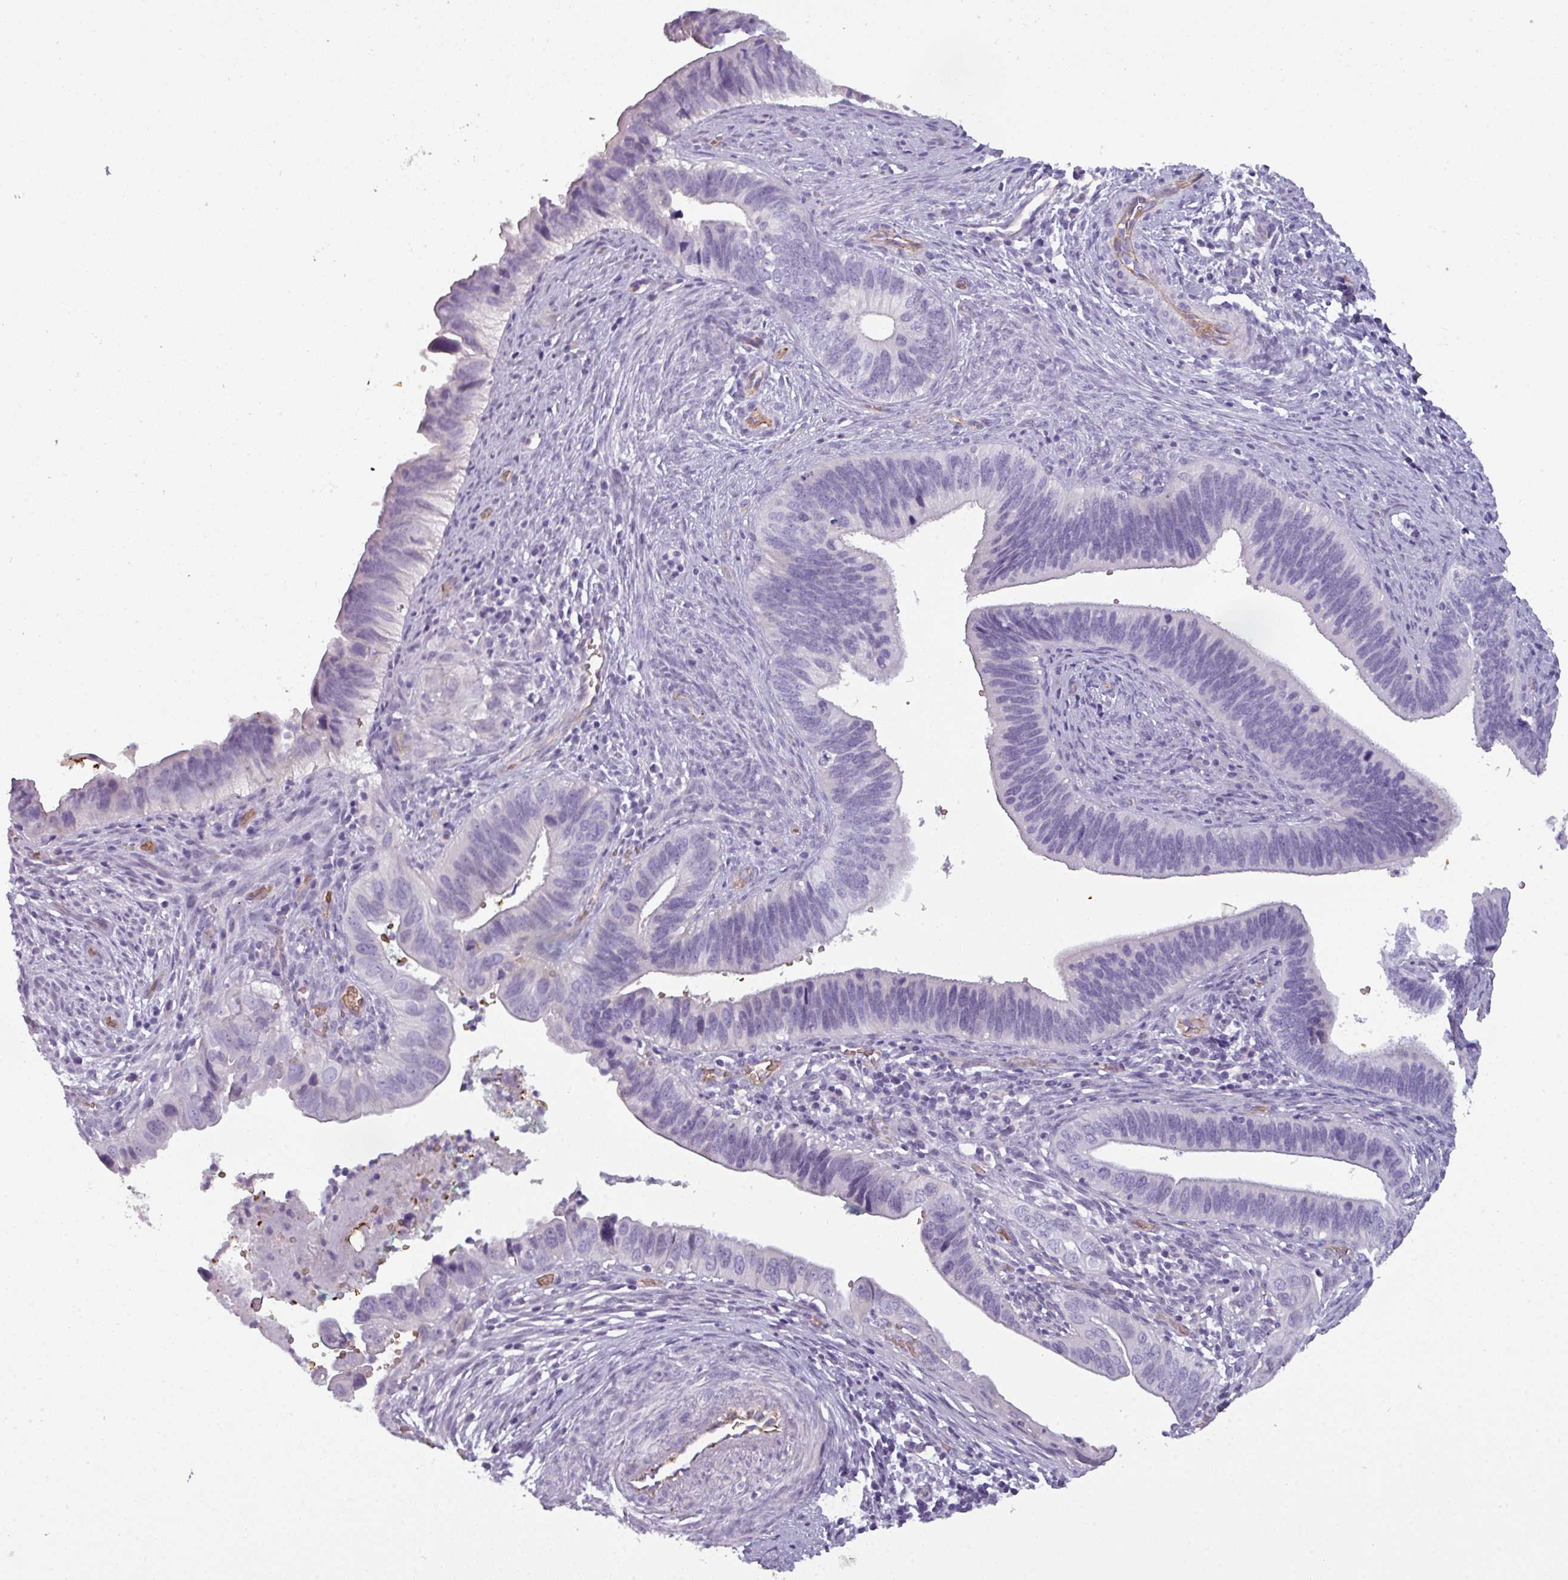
{"staining": {"intensity": "negative", "quantity": "none", "location": "none"}, "tissue": "cervical cancer", "cell_type": "Tumor cells", "image_type": "cancer", "snomed": [{"axis": "morphology", "description": "Adenocarcinoma, NOS"}, {"axis": "topography", "description": "Cervix"}], "caption": "Cervical cancer (adenocarcinoma) stained for a protein using IHC demonstrates no expression tumor cells.", "gene": "AREL1", "patient": {"sex": "female", "age": 42}}